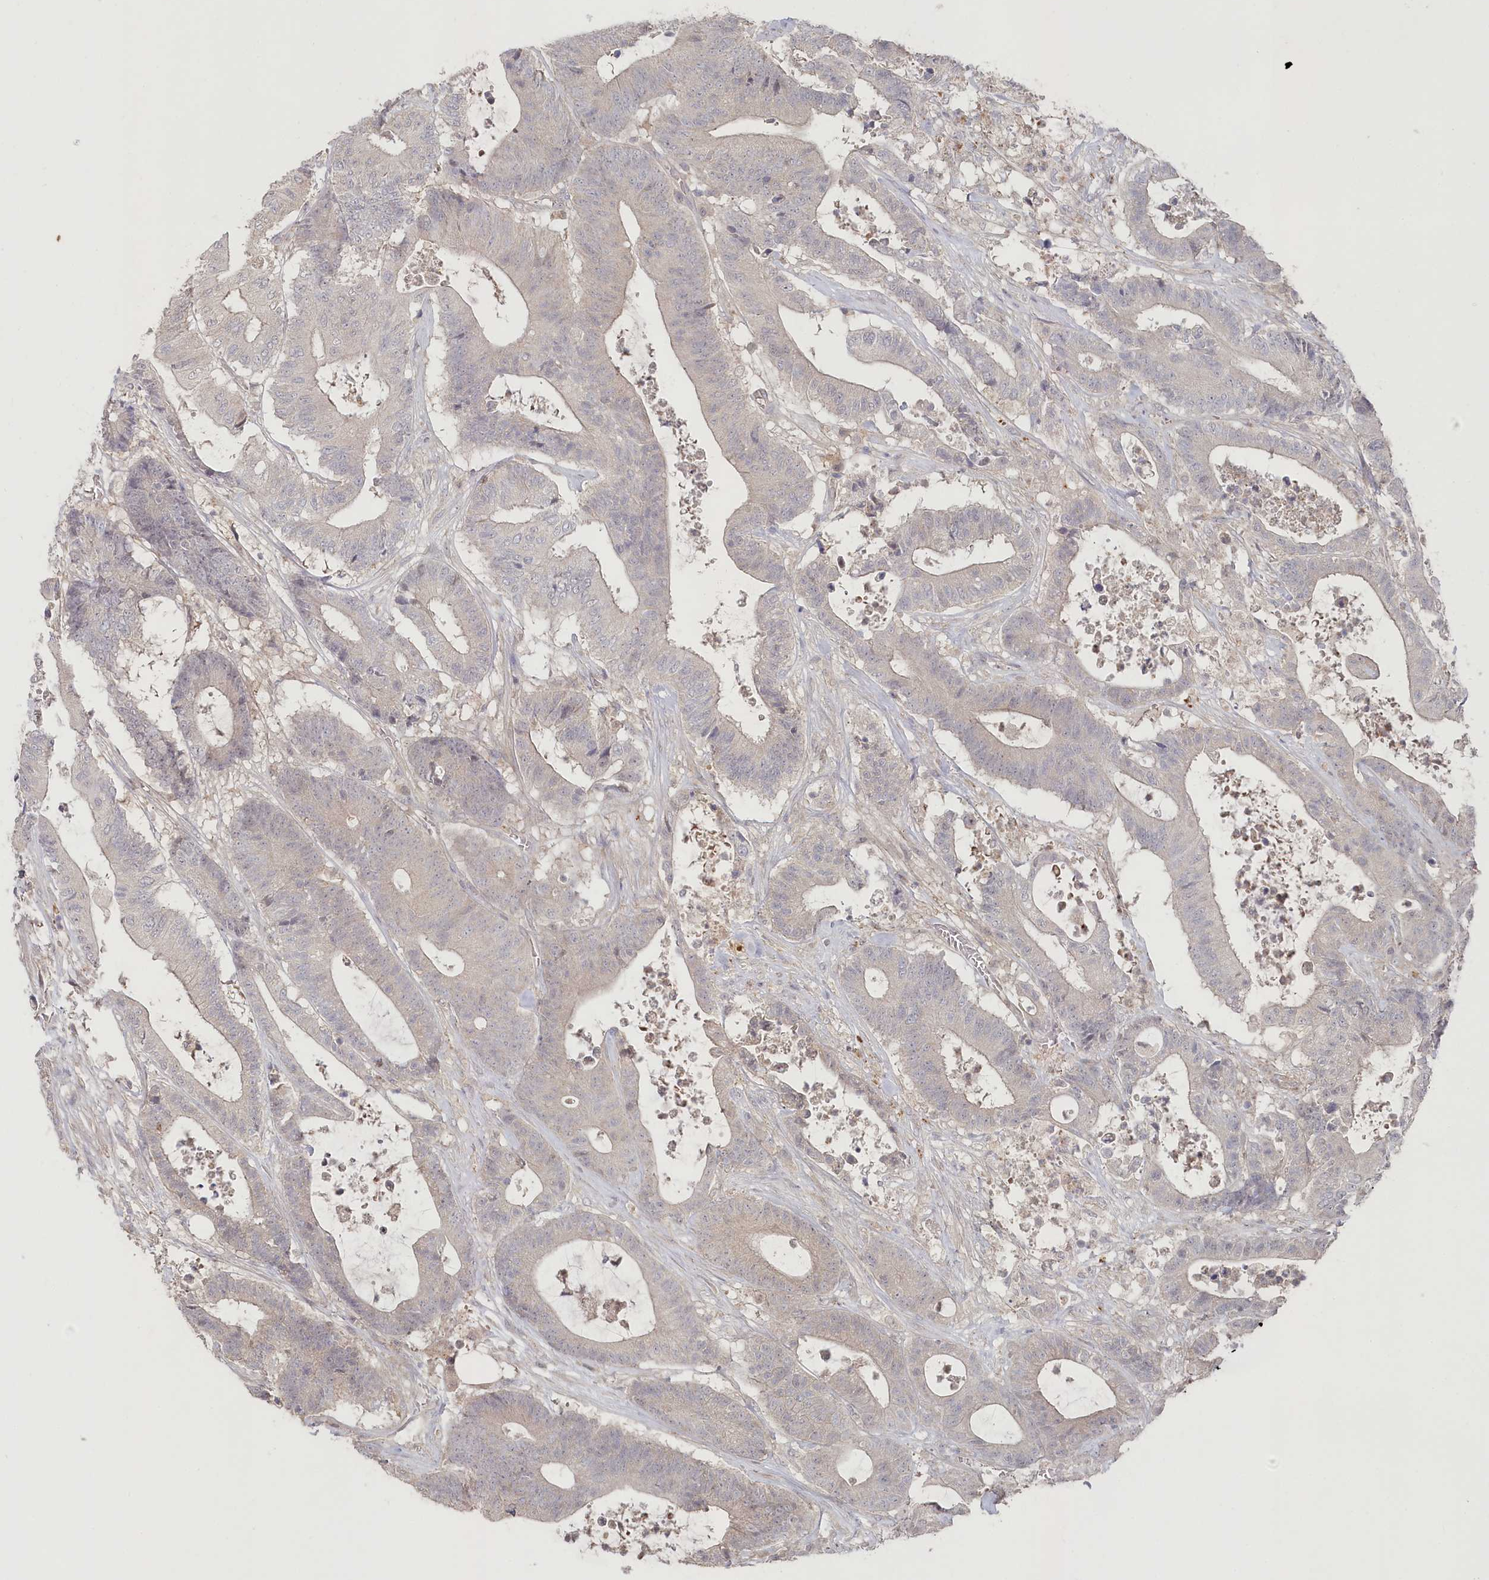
{"staining": {"intensity": "negative", "quantity": "none", "location": "none"}, "tissue": "colorectal cancer", "cell_type": "Tumor cells", "image_type": "cancer", "snomed": [{"axis": "morphology", "description": "Adenocarcinoma, NOS"}, {"axis": "topography", "description": "Colon"}], "caption": "High magnification brightfield microscopy of colorectal cancer stained with DAB (brown) and counterstained with hematoxylin (blue): tumor cells show no significant staining.", "gene": "TGFBRAP1", "patient": {"sex": "female", "age": 84}}